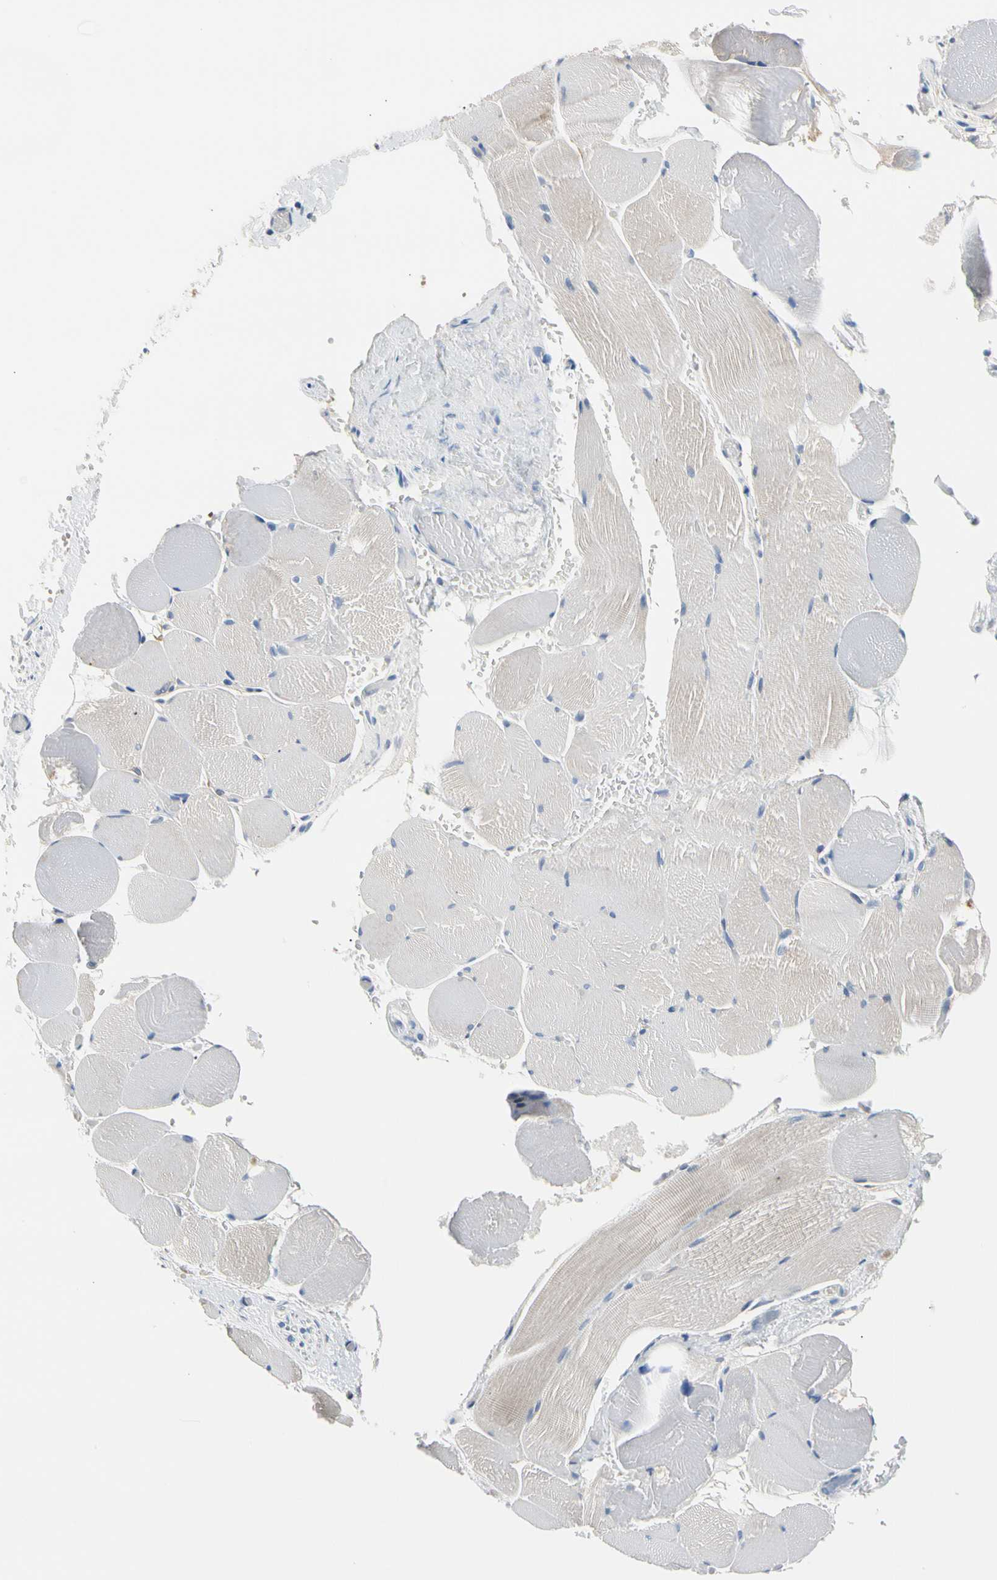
{"staining": {"intensity": "negative", "quantity": "none", "location": "none"}, "tissue": "skeletal muscle", "cell_type": "Myocytes", "image_type": "normal", "snomed": [{"axis": "morphology", "description": "Normal tissue, NOS"}, {"axis": "topography", "description": "Skeletal muscle"}, {"axis": "topography", "description": "Soft tissue"}], "caption": "Myocytes show no significant protein staining in unremarkable skeletal muscle.", "gene": "MARK1", "patient": {"sex": "female", "age": 58}}